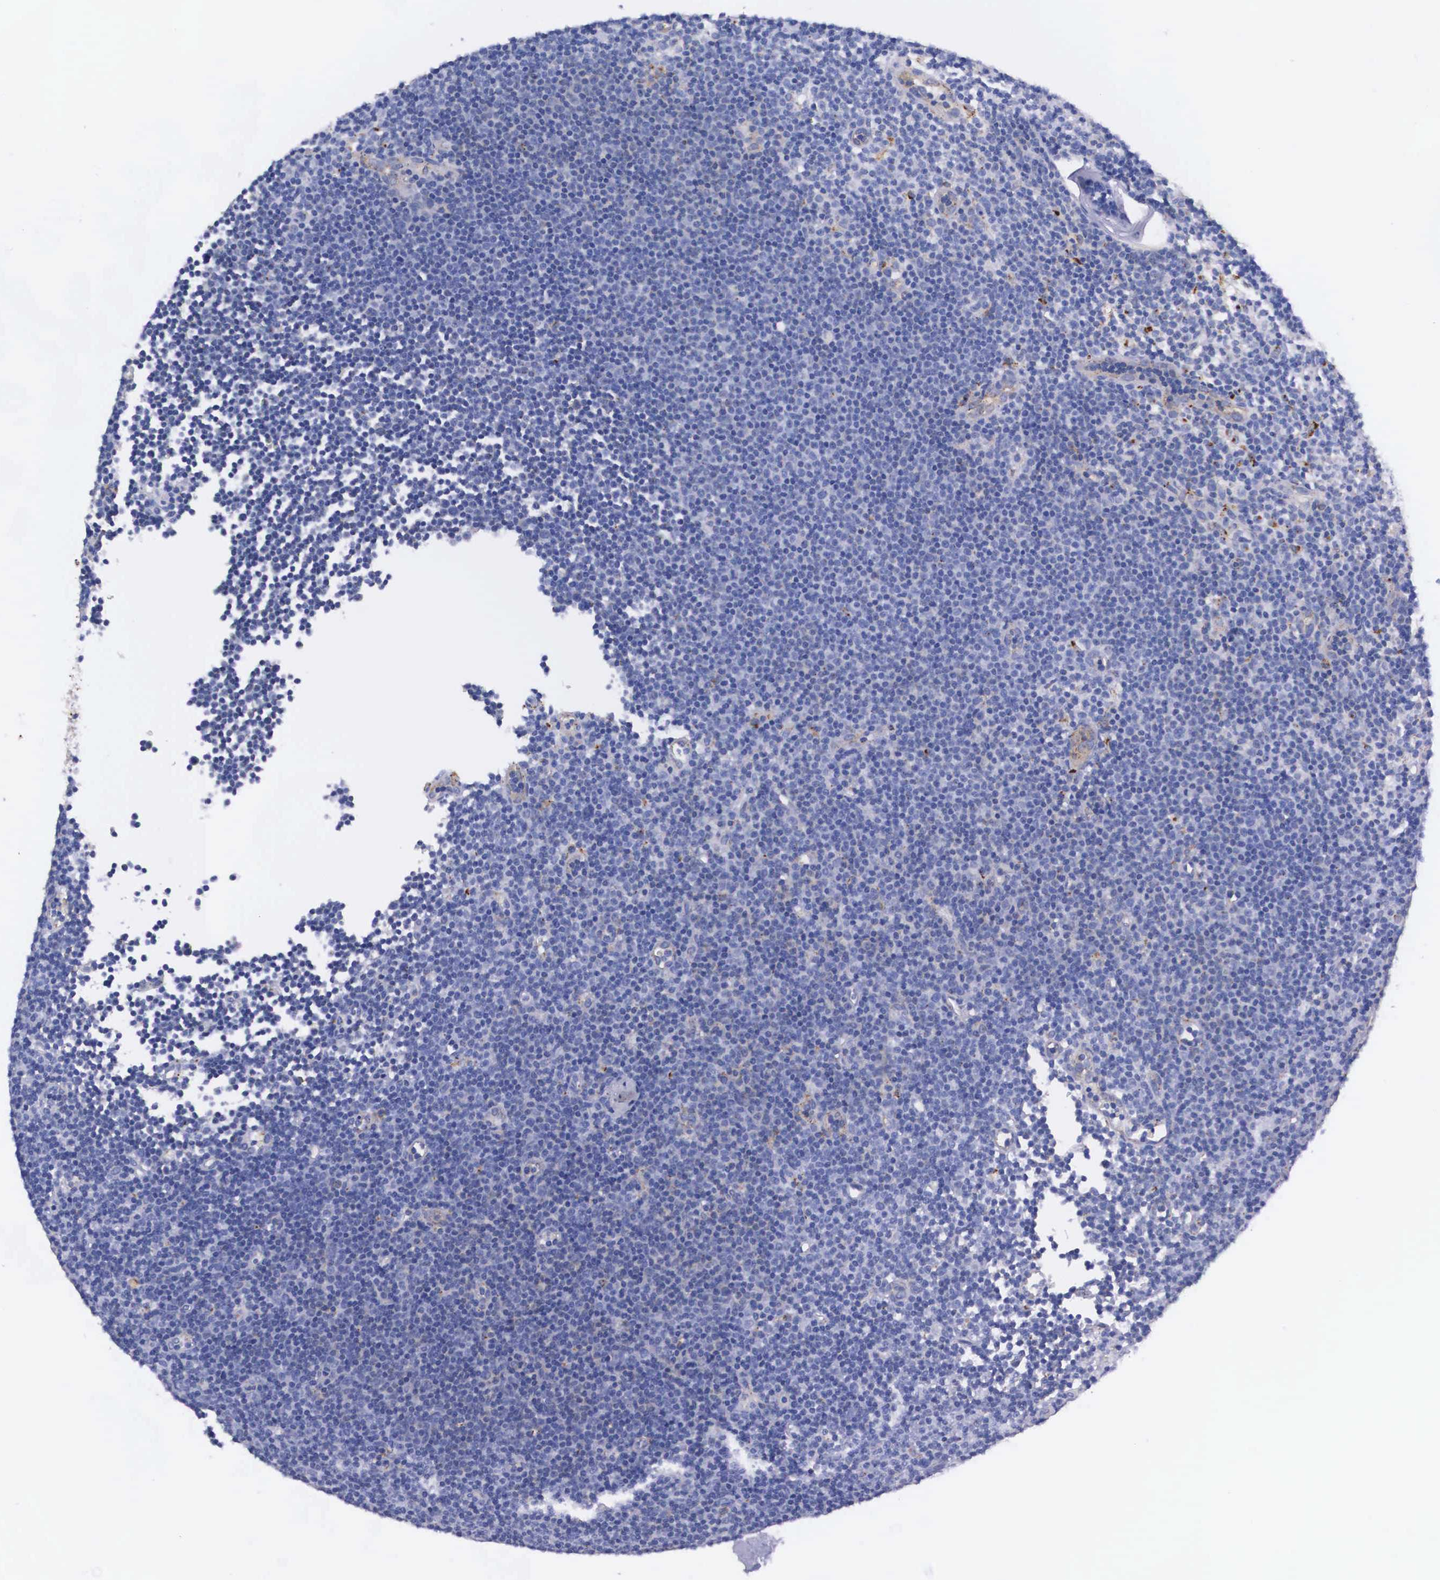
{"staining": {"intensity": "negative", "quantity": "none", "location": "none"}, "tissue": "lymphoma", "cell_type": "Tumor cells", "image_type": "cancer", "snomed": [{"axis": "morphology", "description": "Malignant lymphoma, non-Hodgkin's type, Low grade"}, {"axis": "topography", "description": "Lymph node"}], "caption": "There is no significant expression in tumor cells of malignant lymphoma, non-Hodgkin's type (low-grade).", "gene": "NAGA", "patient": {"sex": "male", "age": 57}}